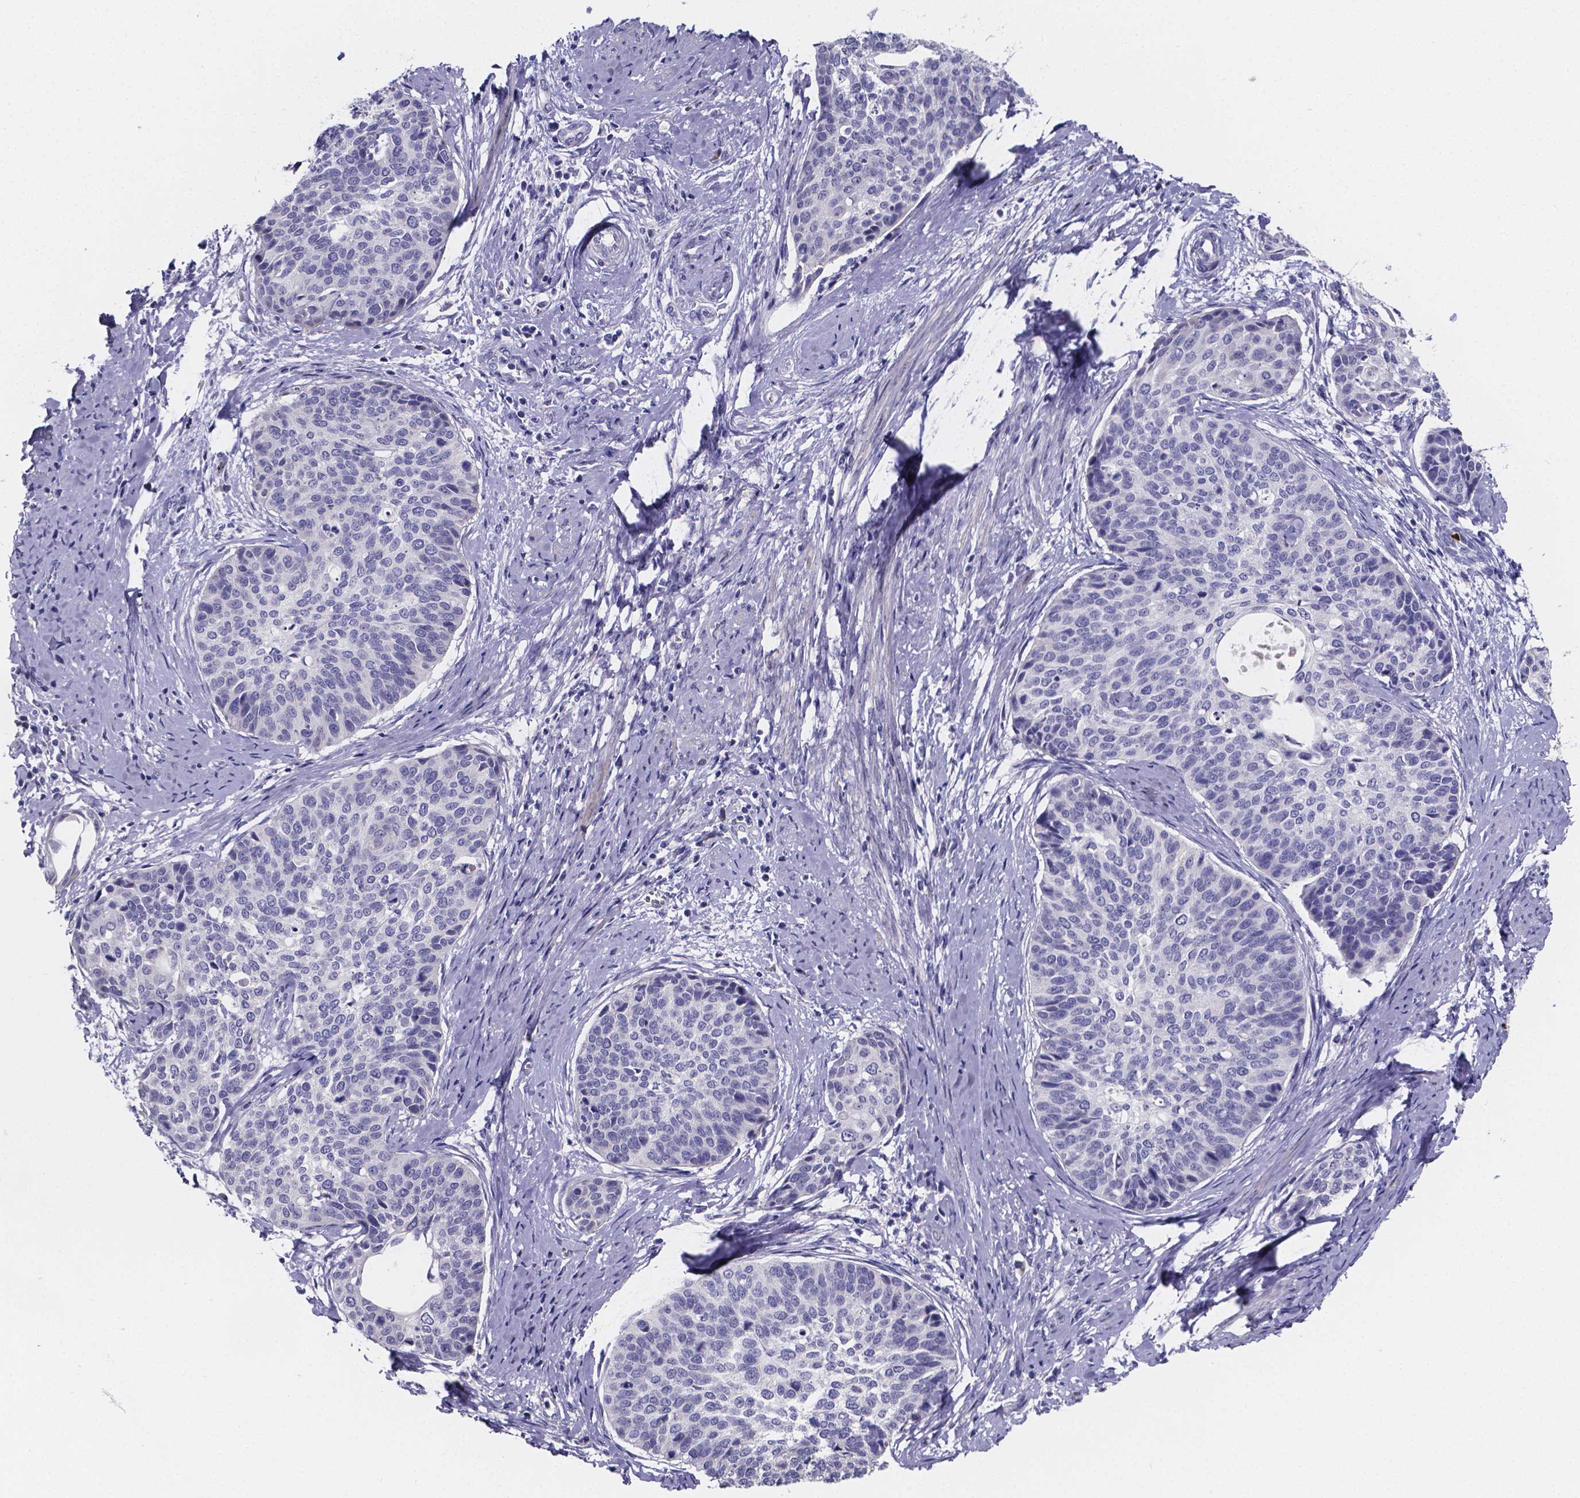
{"staining": {"intensity": "negative", "quantity": "none", "location": "none"}, "tissue": "cervical cancer", "cell_type": "Tumor cells", "image_type": "cancer", "snomed": [{"axis": "morphology", "description": "Squamous cell carcinoma, NOS"}, {"axis": "topography", "description": "Cervix"}], "caption": "Immunohistochemistry histopathology image of neoplastic tissue: squamous cell carcinoma (cervical) stained with DAB (3,3'-diaminobenzidine) exhibits no significant protein positivity in tumor cells.", "gene": "GABRA3", "patient": {"sex": "female", "age": 69}}